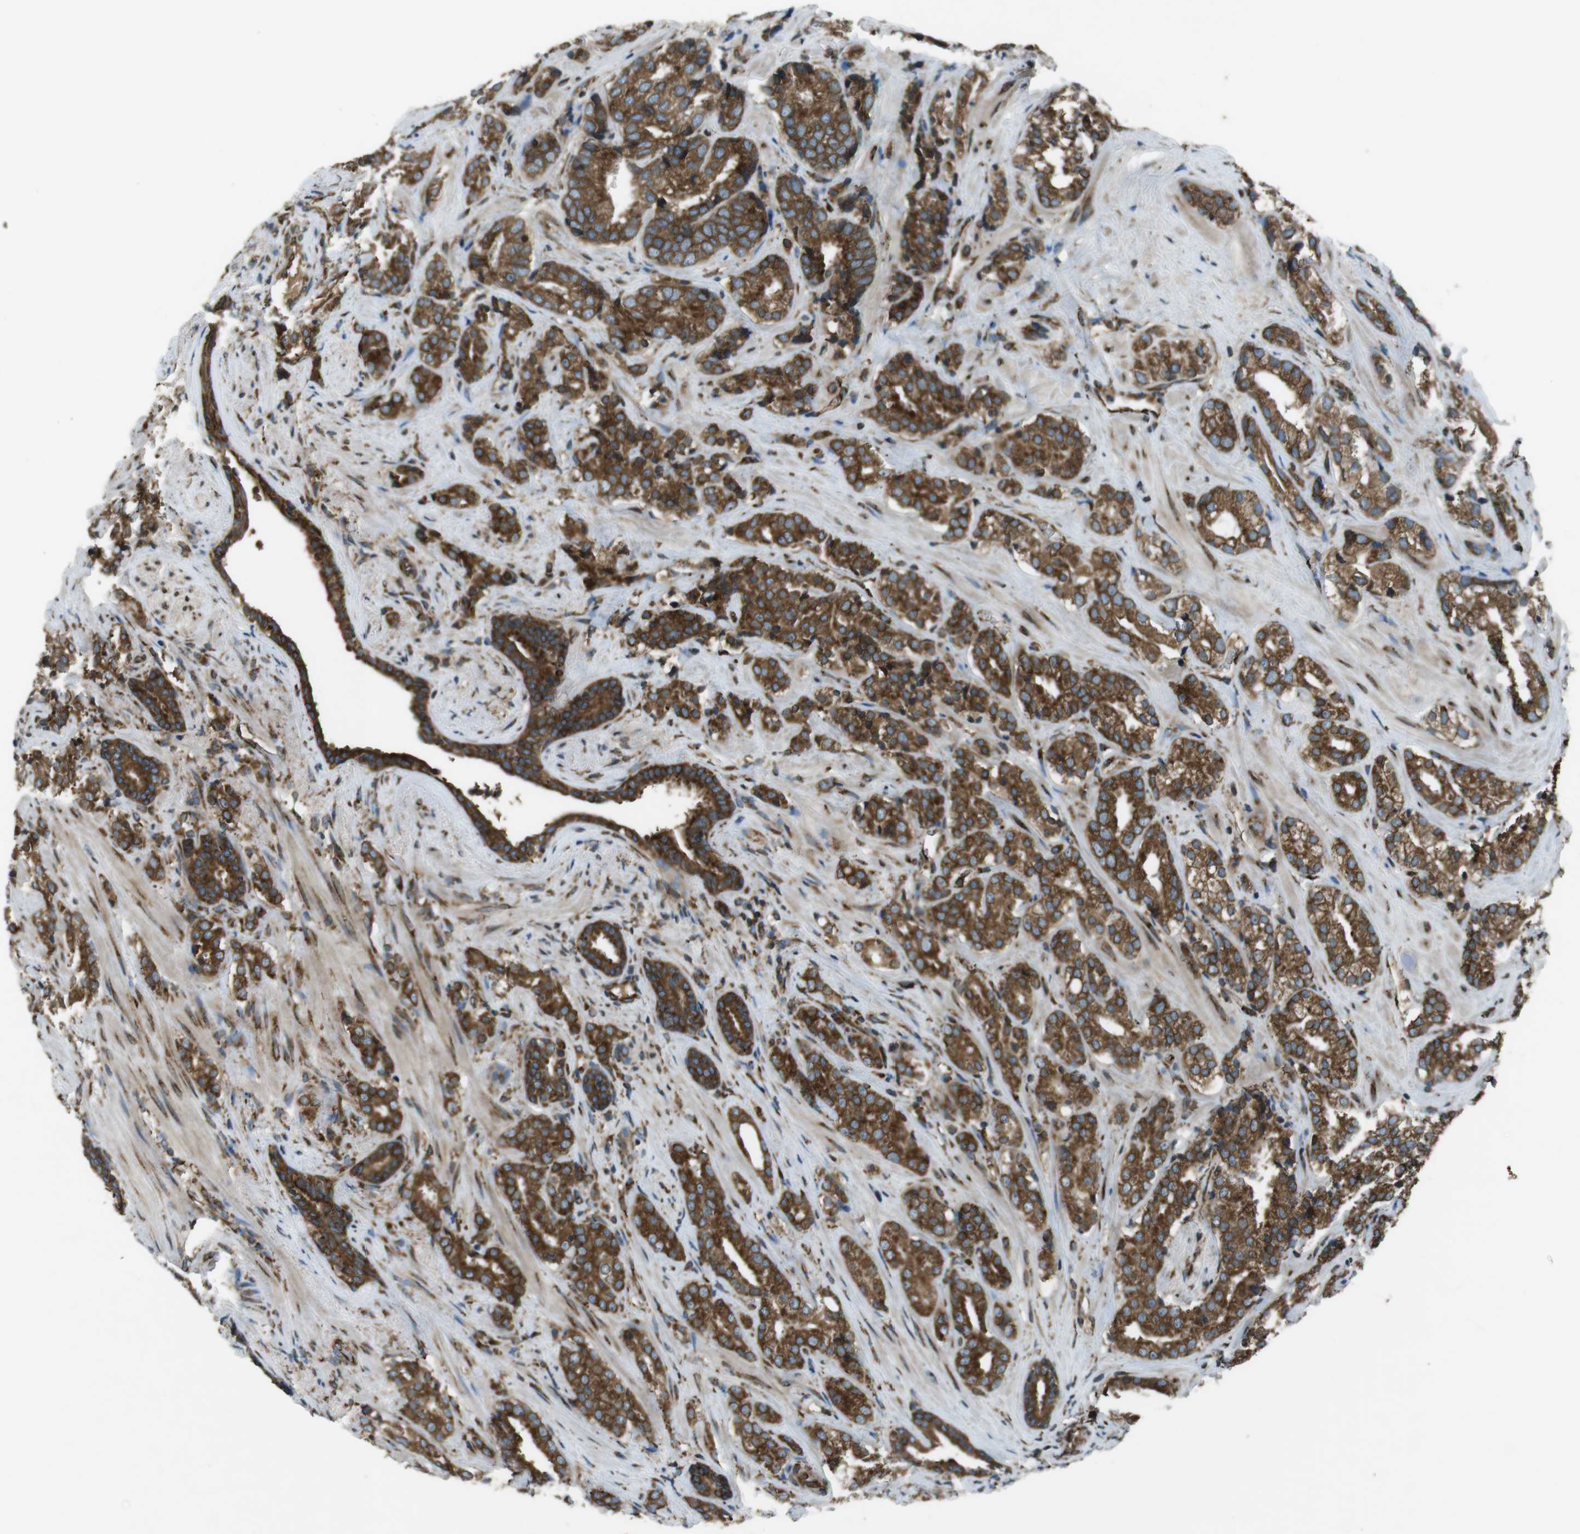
{"staining": {"intensity": "strong", "quantity": ">75%", "location": "cytoplasmic/membranous"}, "tissue": "prostate cancer", "cell_type": "Tumor cells", "image_type": "cancer", "snomed": [{"axis": "morphology", "description": "Adenocarcinoma, High grade"}, {"axis": "topography", "description": "Prostate"}], "caption": "IHC photomicrograph of prostate cancer (adenocarcinoma (high-grade)) stained for a protein (brown), which demonstrates high levels of strong cytoplasmic/membranous positivity in about >75% of tumor cells.", "gene": "KTN1", "patient": {"sex": "male", "age": 71}}